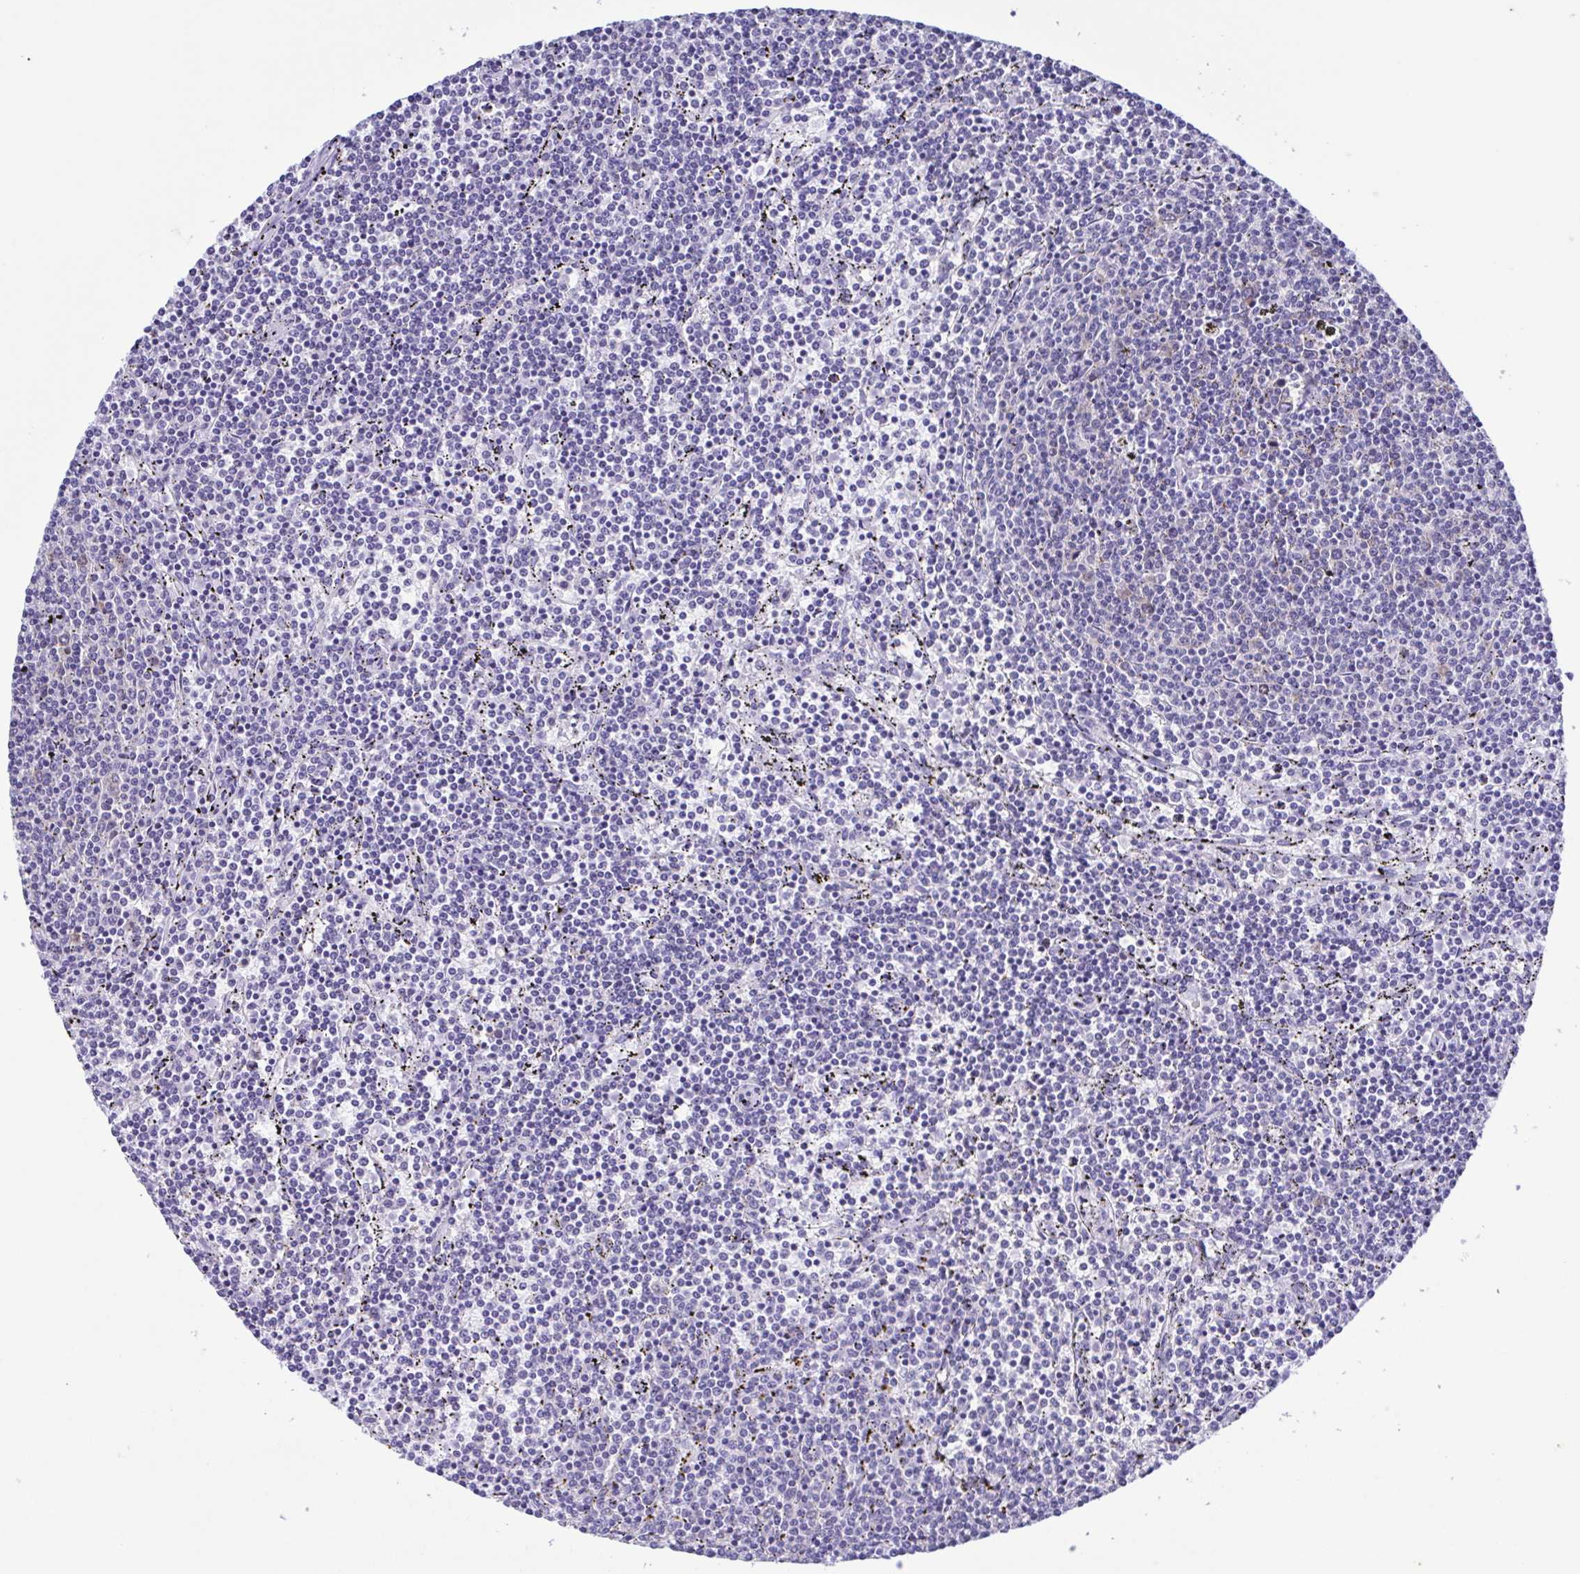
{"staining": {"intensity": "negative", "quantity": "none", "location": "none"}, "tissue": "lymphoma", "cell_type": "Tumor cells", "image_type": "cancer", "snomed": [{"axis": "morphology", "description": "Malignant lymphoma, non-Hodgkin's type, Low grade"}, {"axis": "topography", "description": "Spleen"}], "caption": "Lymphoma was stained to show a protein in brown. There is no significant positivity in tumor cells.", "gene": "TNNI3", "patient": {"sex": "female", "age": 50}}